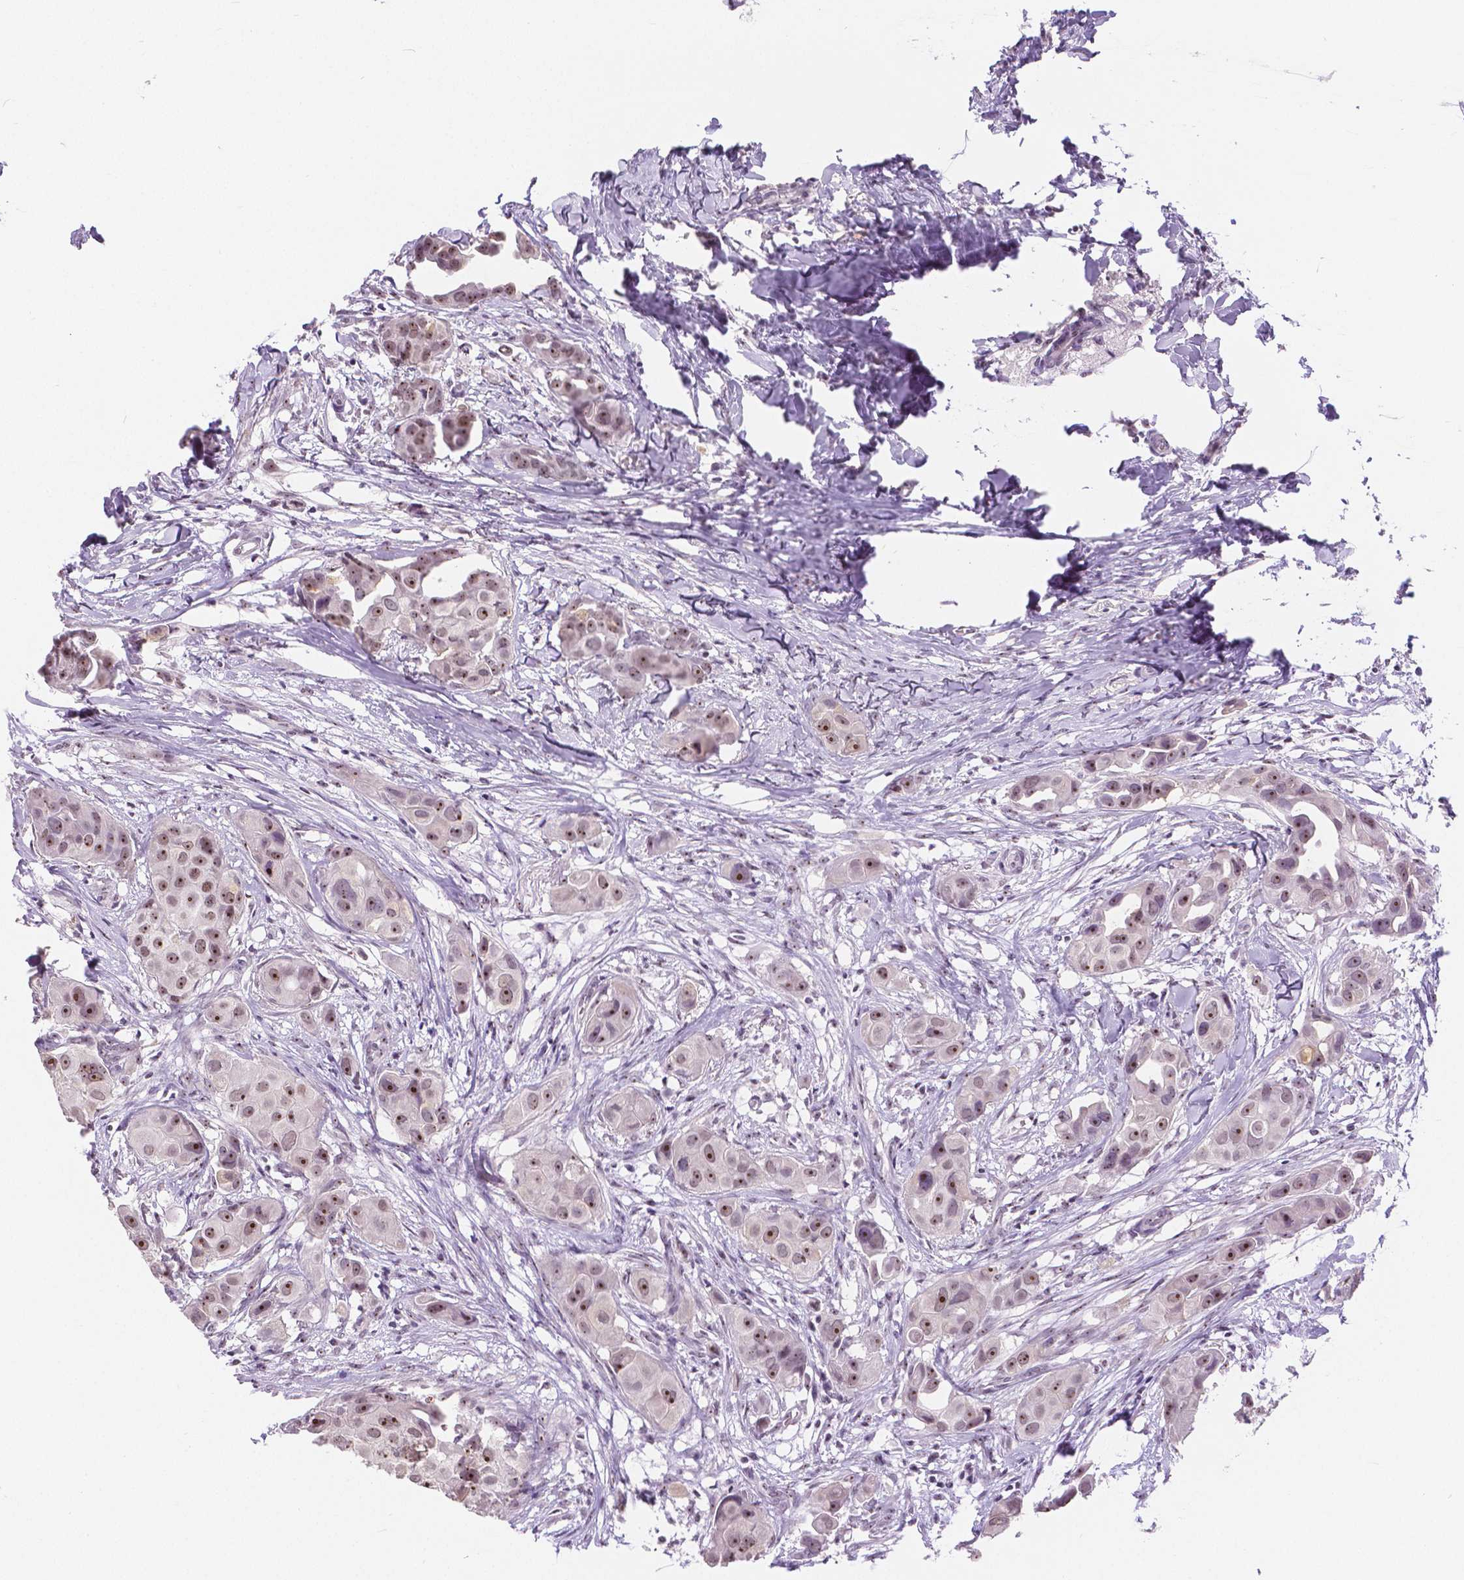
{"staining": {"intensity": "moderate", "quantity": ">75%", "location": "nuclear"}, "tissue": "breast cancer", "cell_type": "Tumor cells", "image_type": "cancer", "snomed": [{"axis": "morphology", "description": "Duct carcinoma"}, {"axis": "topography", "description": "Breast"}], "caption": "The photomicrograph displays staining of breast intraductal carcinoma, revealing moderate nuclear protein expression (brown color) within tumor cells.", "gene": "NHP2", "patient": {"sex": "female", "age": 38}}